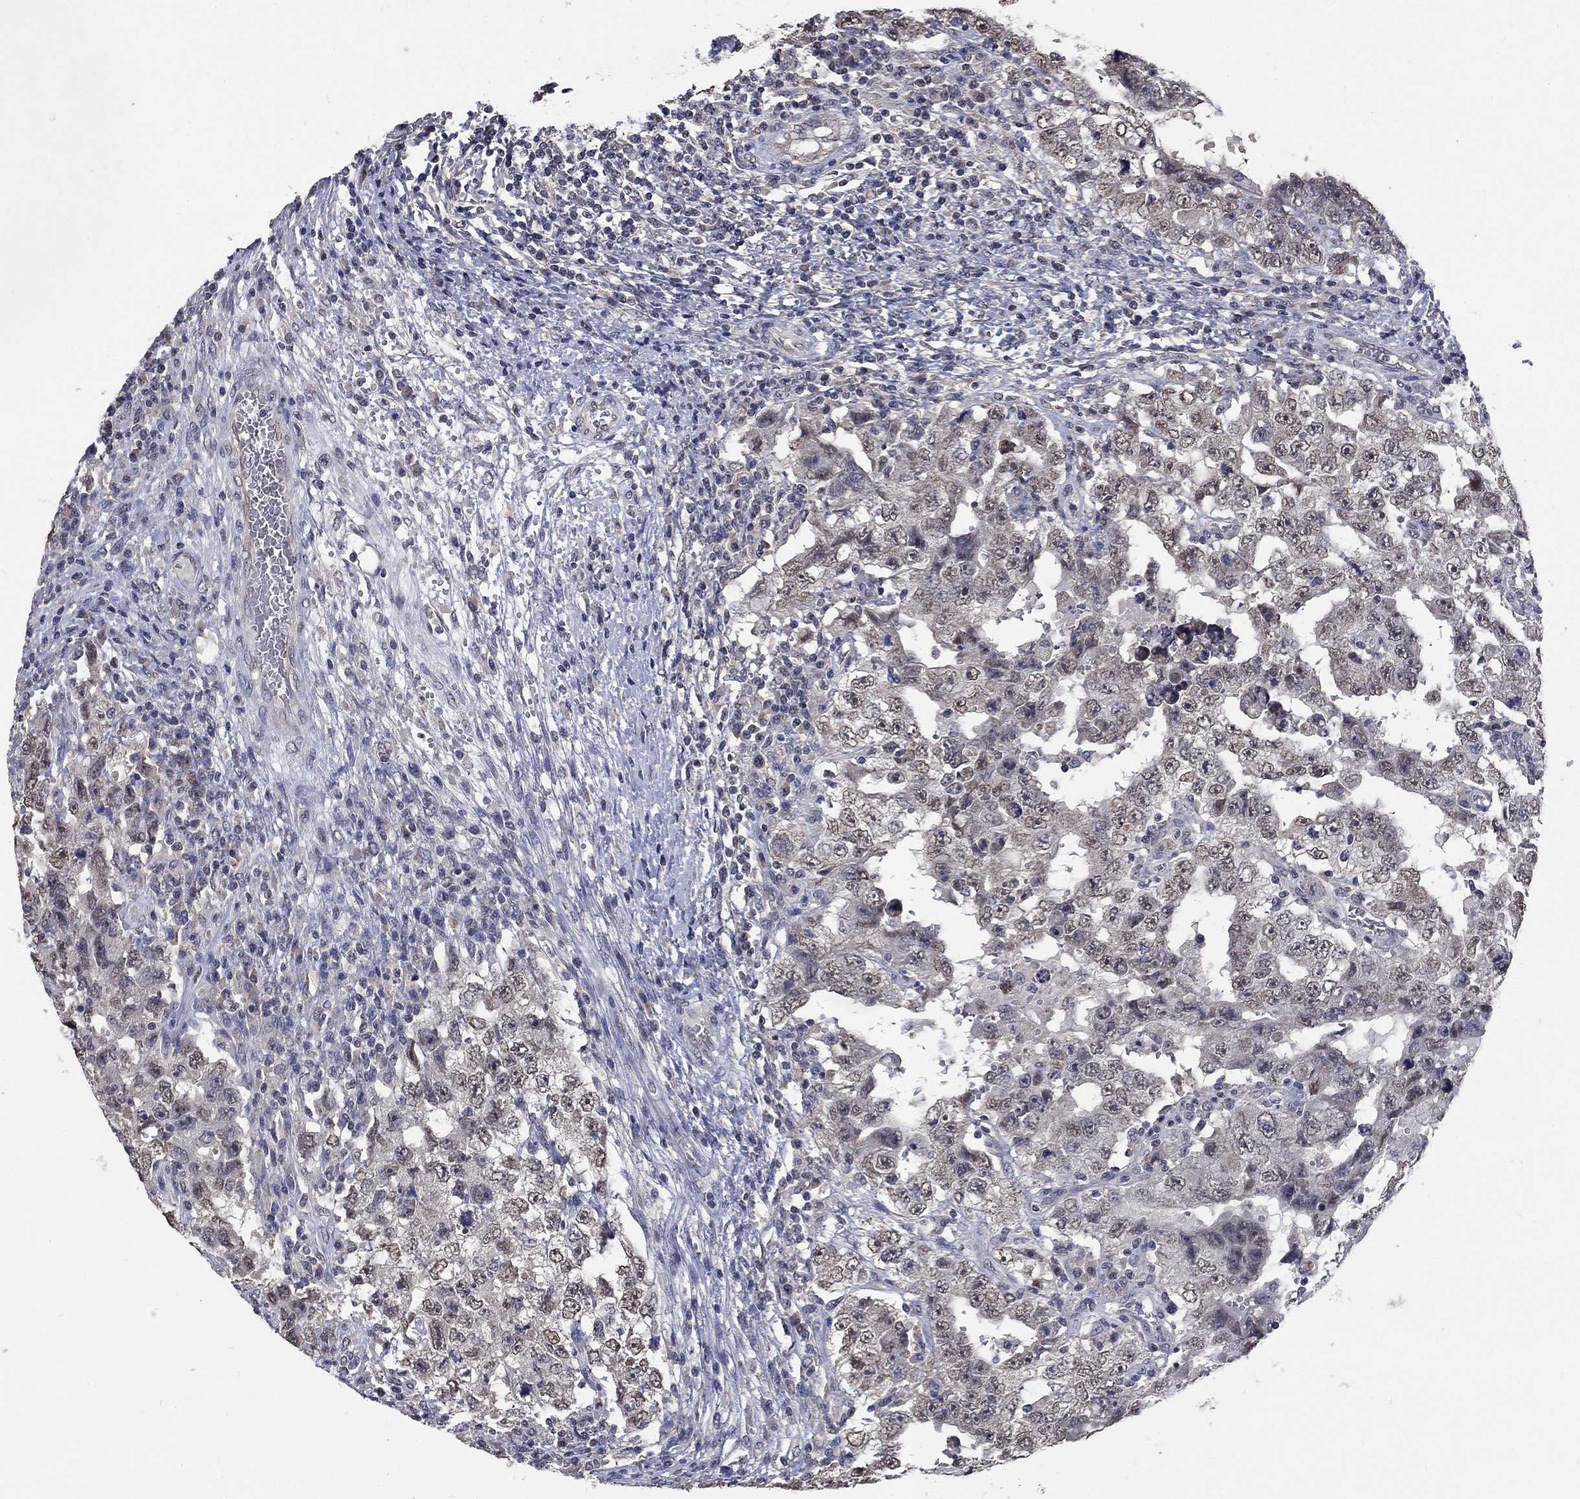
{"staining": {"intensity": "negative", "quantity": "none", "location": "none"}, "tissue": "testis cancer", "cell_type": "Tumor cells", "image_type": "cancer", "snomed": [{"axis": "morphology", "description": "Carcinoma, Embryonal, NOS"}, {"axis": "topography", "description": "Testis"}], "caption": "Tumor cells show no significant protein positivity in testis embryonal carcinoma.", "gene": "CHST5", "patient": {"sex": "male", "age": 26}}